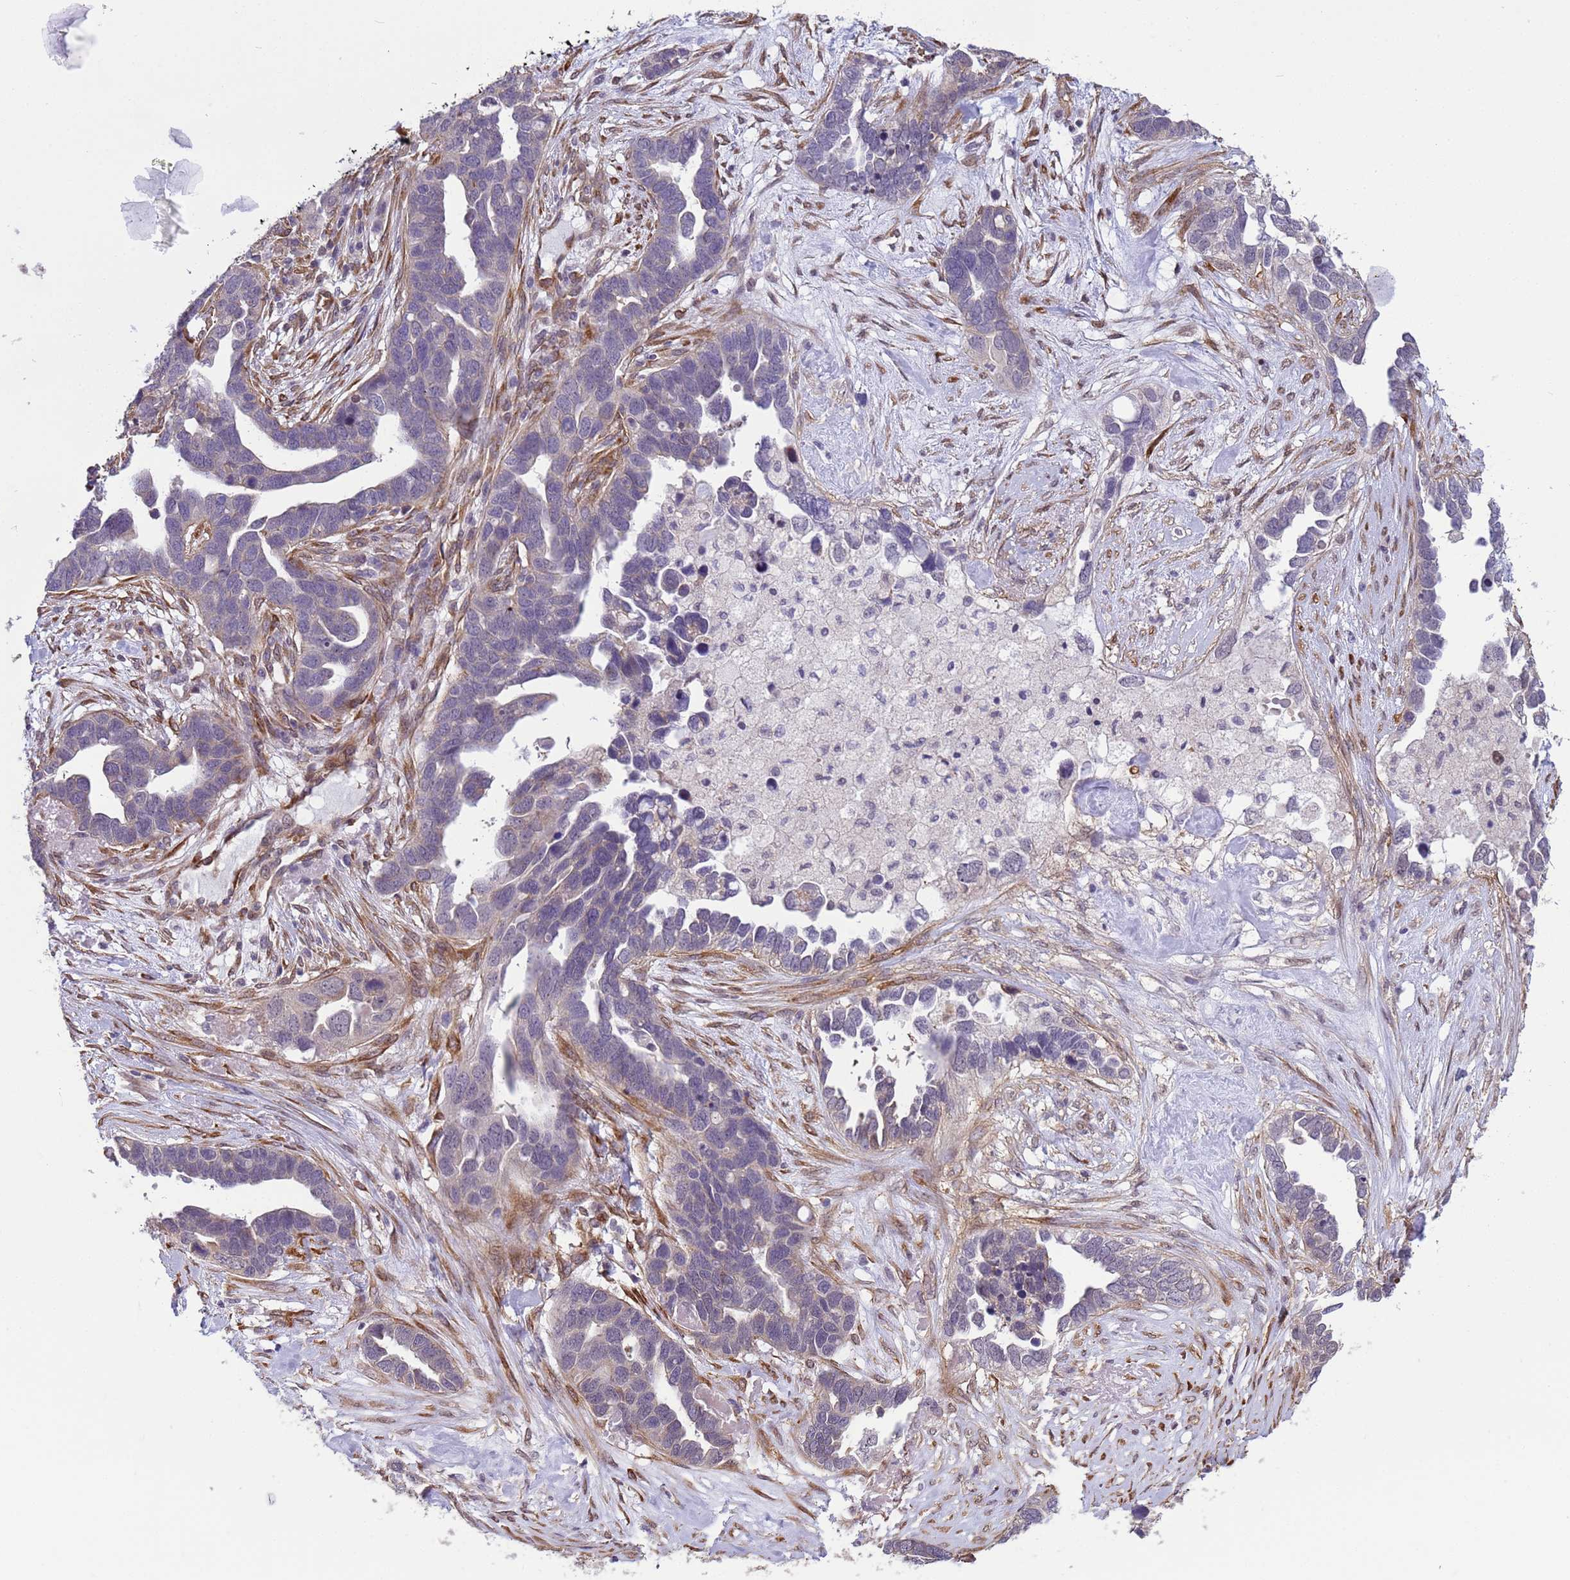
{"staining": {"intensity": "weak", "quantity": "<25%", "location": "cytoplasmic/membranous"}, "tissue": "ovarian cancer", "cell_type": "Tumor cells", "image_type": "cancer", "snomed": [{"axis": "morphology", "description": "Cystadenocarcinoma, serous, NOS"}, {"axis": "topography", "description": "Ovary"}], "caption": "This is an immunohistochemistry photomicrograph of ovarian cancer. There is no positivity in tumor cells.", "gene": "ITGB4", "patient": {"sex": "female", "age": 54}}